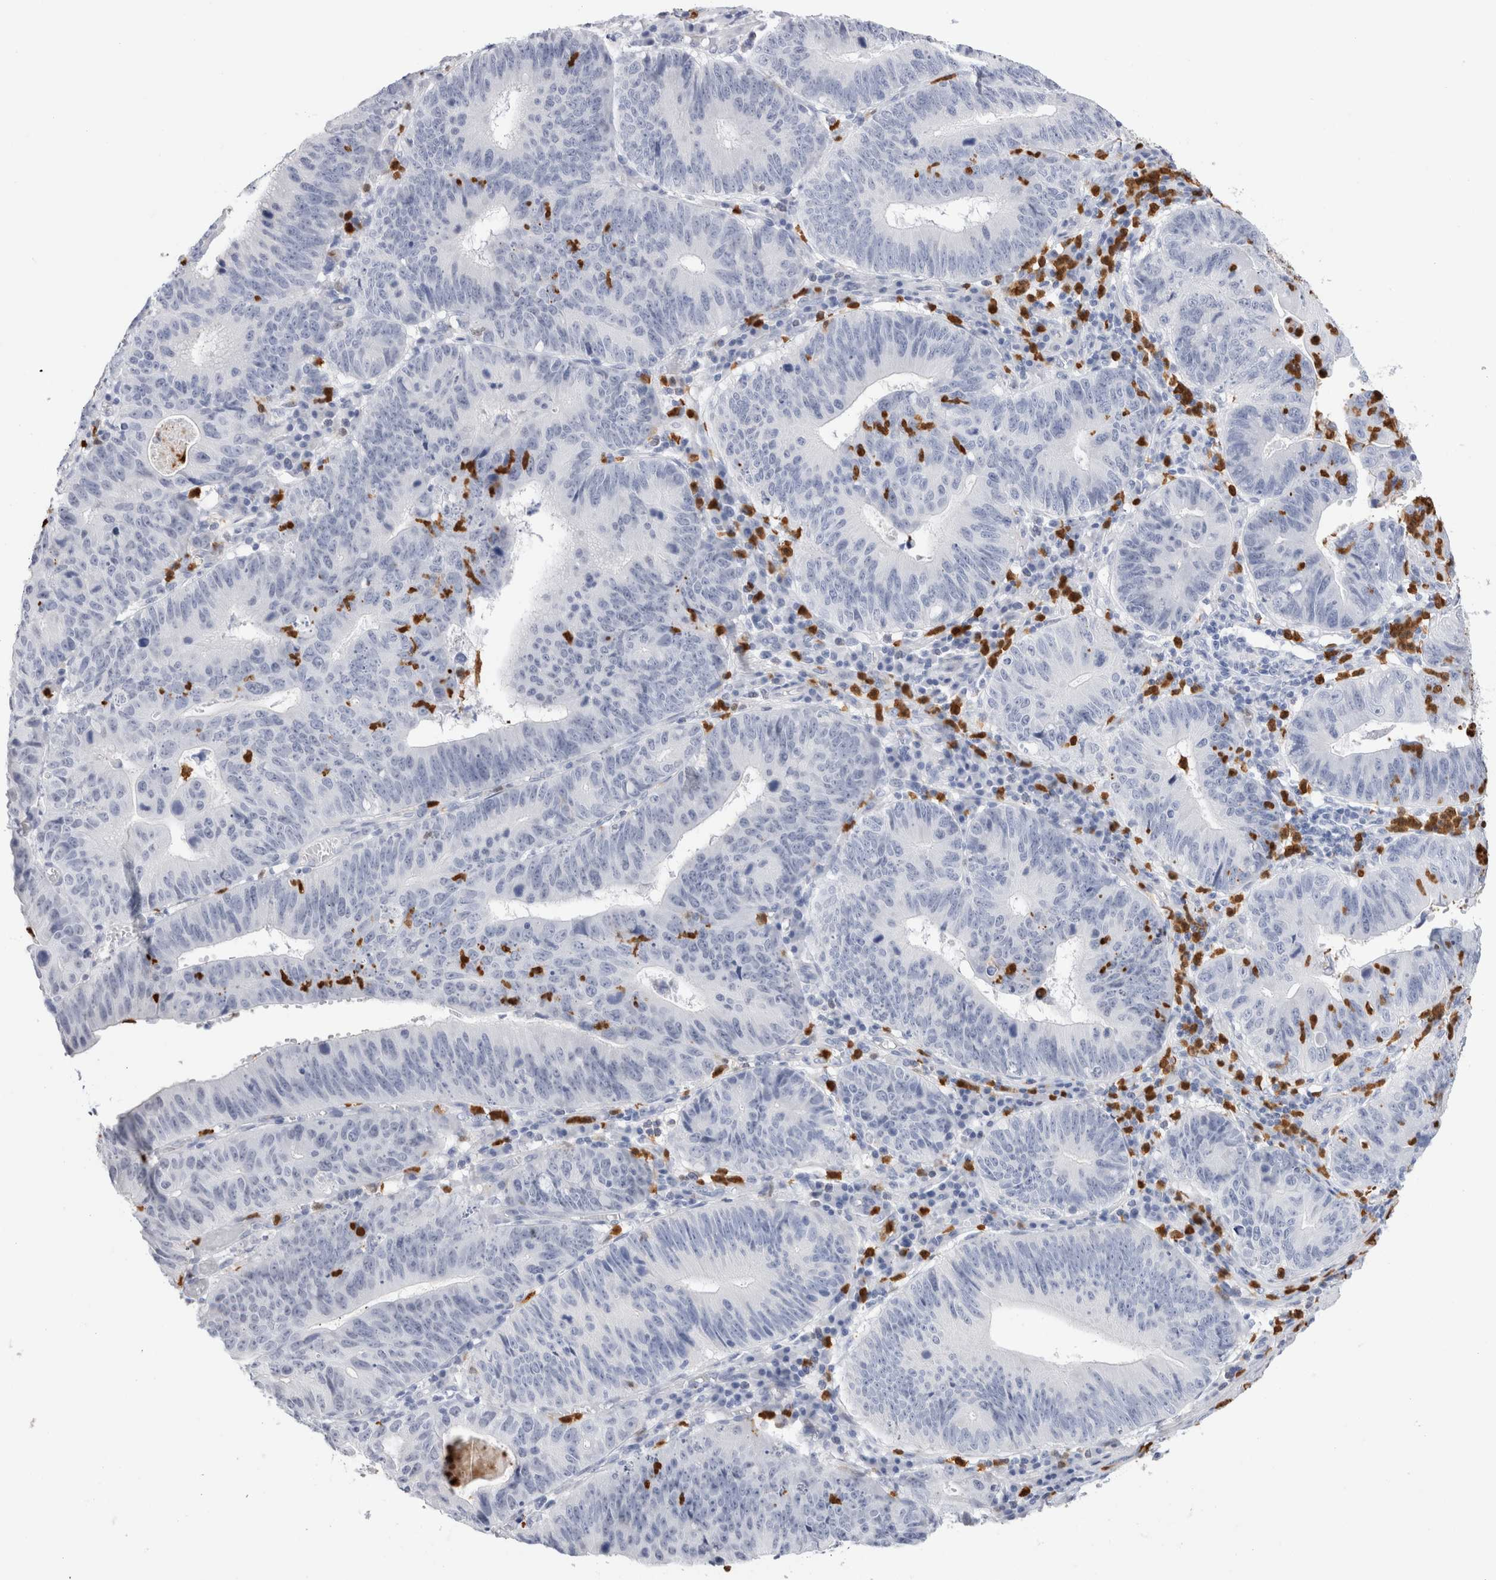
{"staining": {"intensity": "negative", "quantity": "none", "location": "none"}, "tissue": "stomach cancer", "cell_type": "Tumor cells", "image_type": "cancer", "snomed": [{"axis": "morphology", "description": "Adenocarcinoma, NOS"}, {"axis": "topography", "description": "Stomach"}], "caption": "Tumor cells show no significant expression in stomach cancer.", "gene": "SLC10A5", "patient": {"sex": "male", "age": 59}}